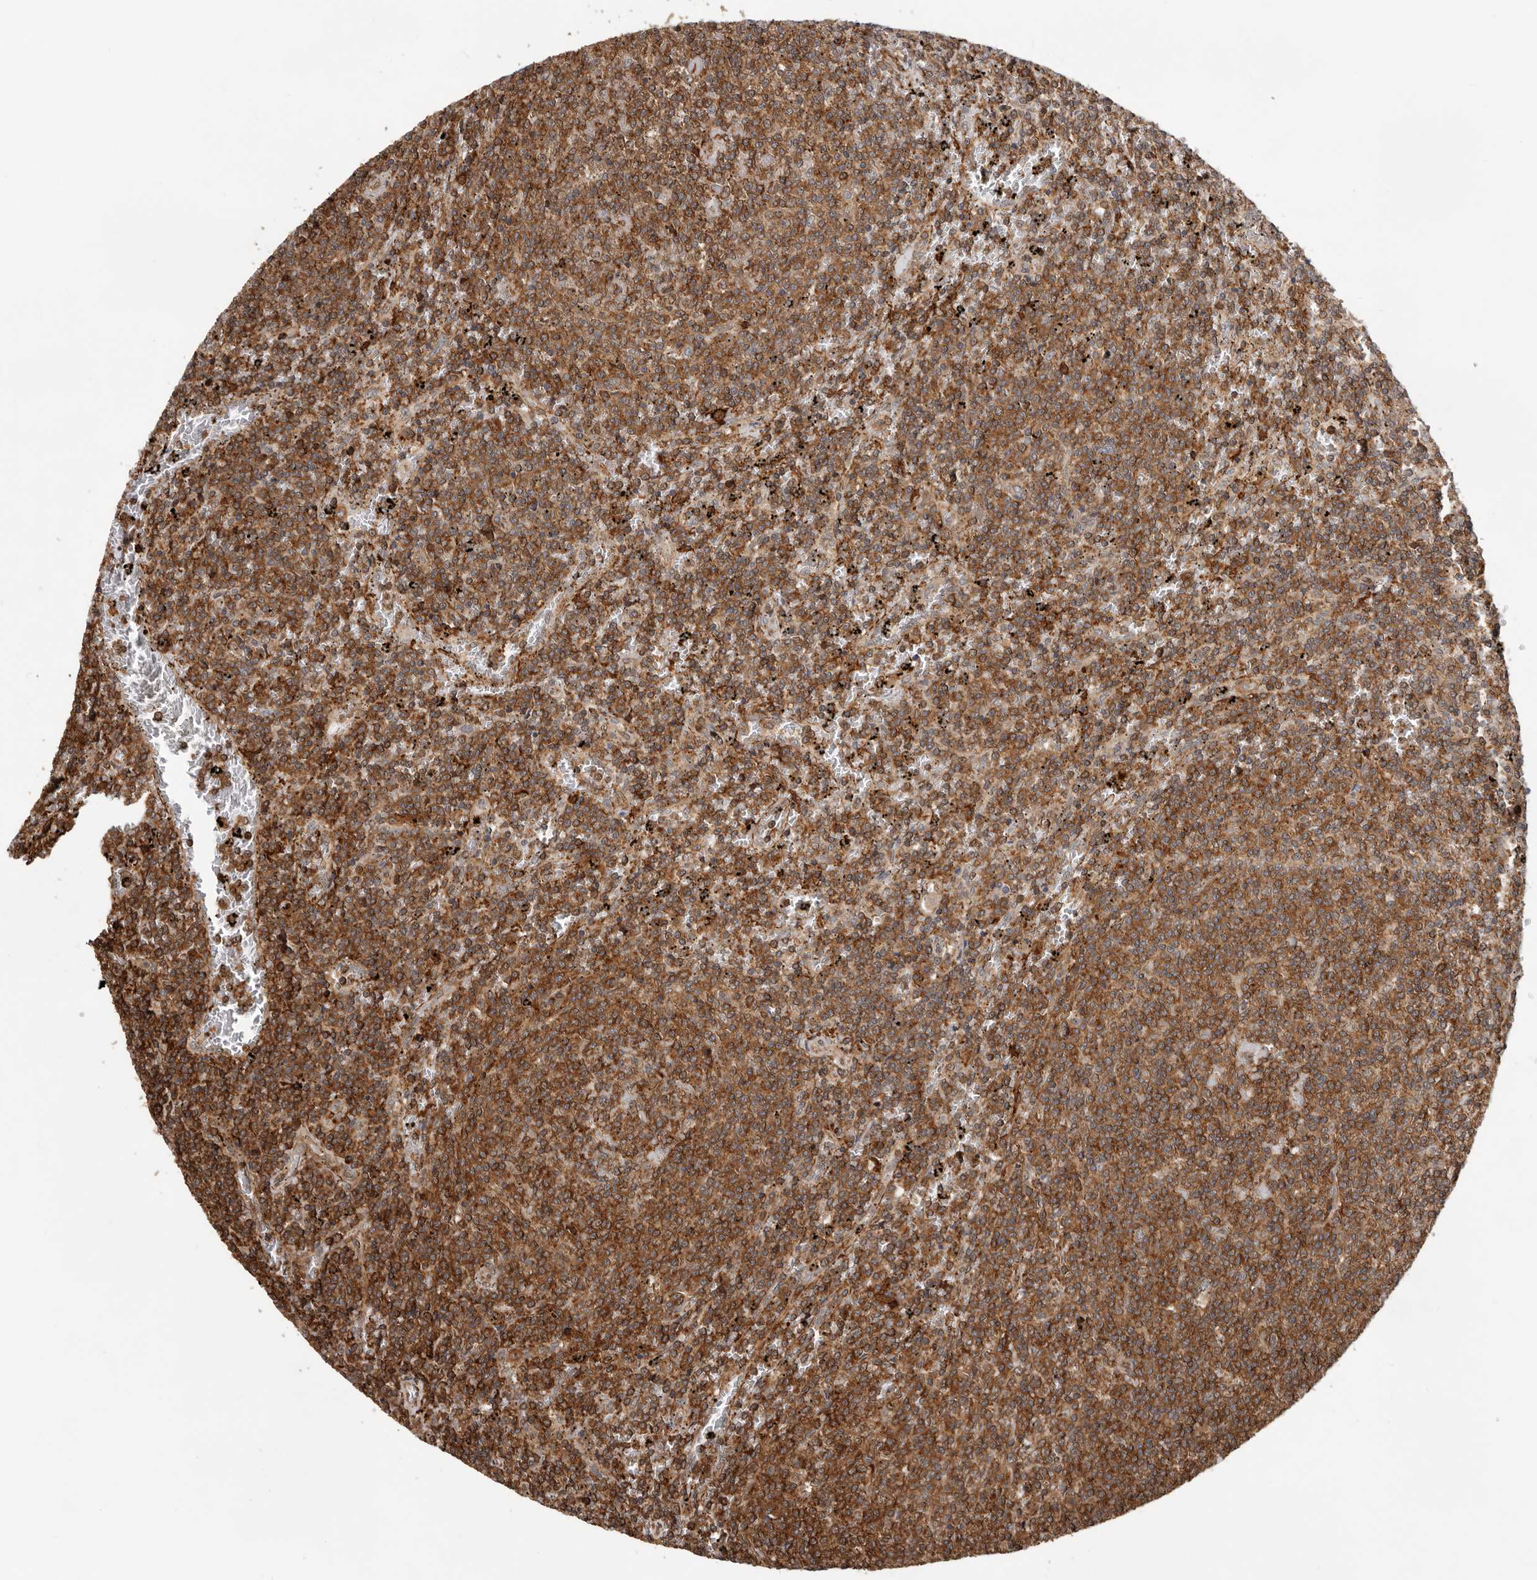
{"staining": {"intensity": "strong", "quantity": ">75%", "location": "cytoplasmic/membranous"}, "tissue": "lymphoma", "cell_type": "Tumor cells", "image_type": "cancer", "snomed": [{"axis": "morphology", "description": "Malignant lymphoma, non-Hodgkin's type, Low grade"}, {"axis": "topography", "description": "Spleen"}], "caption": "Immunohistochemistry (IHC) image of neoplastic tissue: human lymphoma stained using immunohistochemistry (IHC) displays high levels of strong protein expression localized specifically in the cytoplasmic/membranous of tumor cells, appearing as a cytoplasmic/membranous brown color.", "gene": "RNF157", "patient": {"sex": "female", "age": 50}}